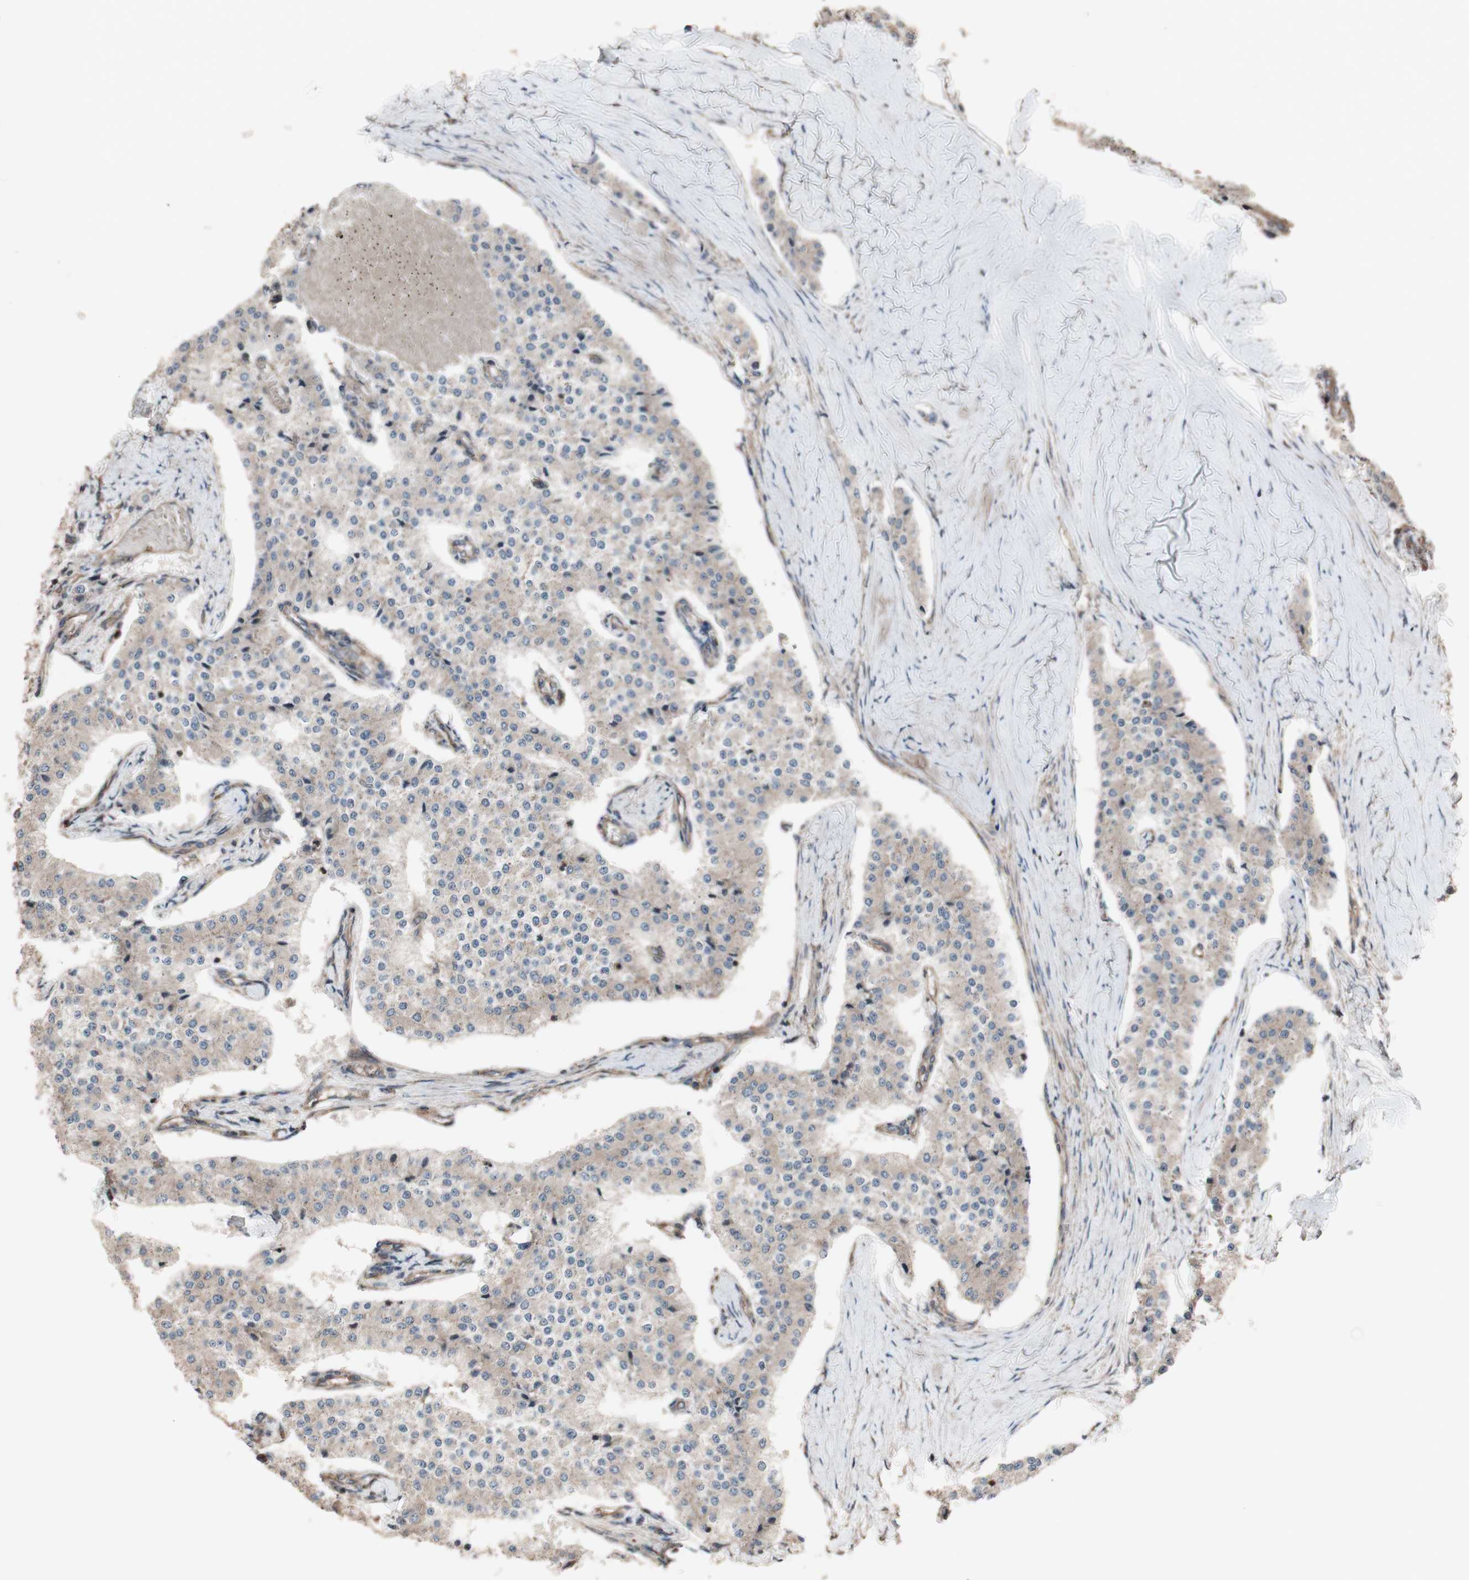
{"staining": {"intensity": "weak", "quantity": ">75%", "location": "cytoplasmic/membranous"}, "tissue": "carcinoid", "cell_type": "Tumor cells", "image_type": "cancer", "snomed": [{"axis": "morphology", "description": "Carcinoid, malignant, NOS"}, {"axis": "topography", "description": "Colon"}], "caption": "High-magnification brightfield microscopy of carcinoid (malignant) stained with DAB (3,3'-diaminobenzidine) (brown) and counterstained with hematoxylin (blue). tumor cells exhibit weak cytoplasmic/membranous staining is appreciated in approximately>75% of cells.", "gene": "COPB1", "patient": {"sex": "female", "age": 52}}